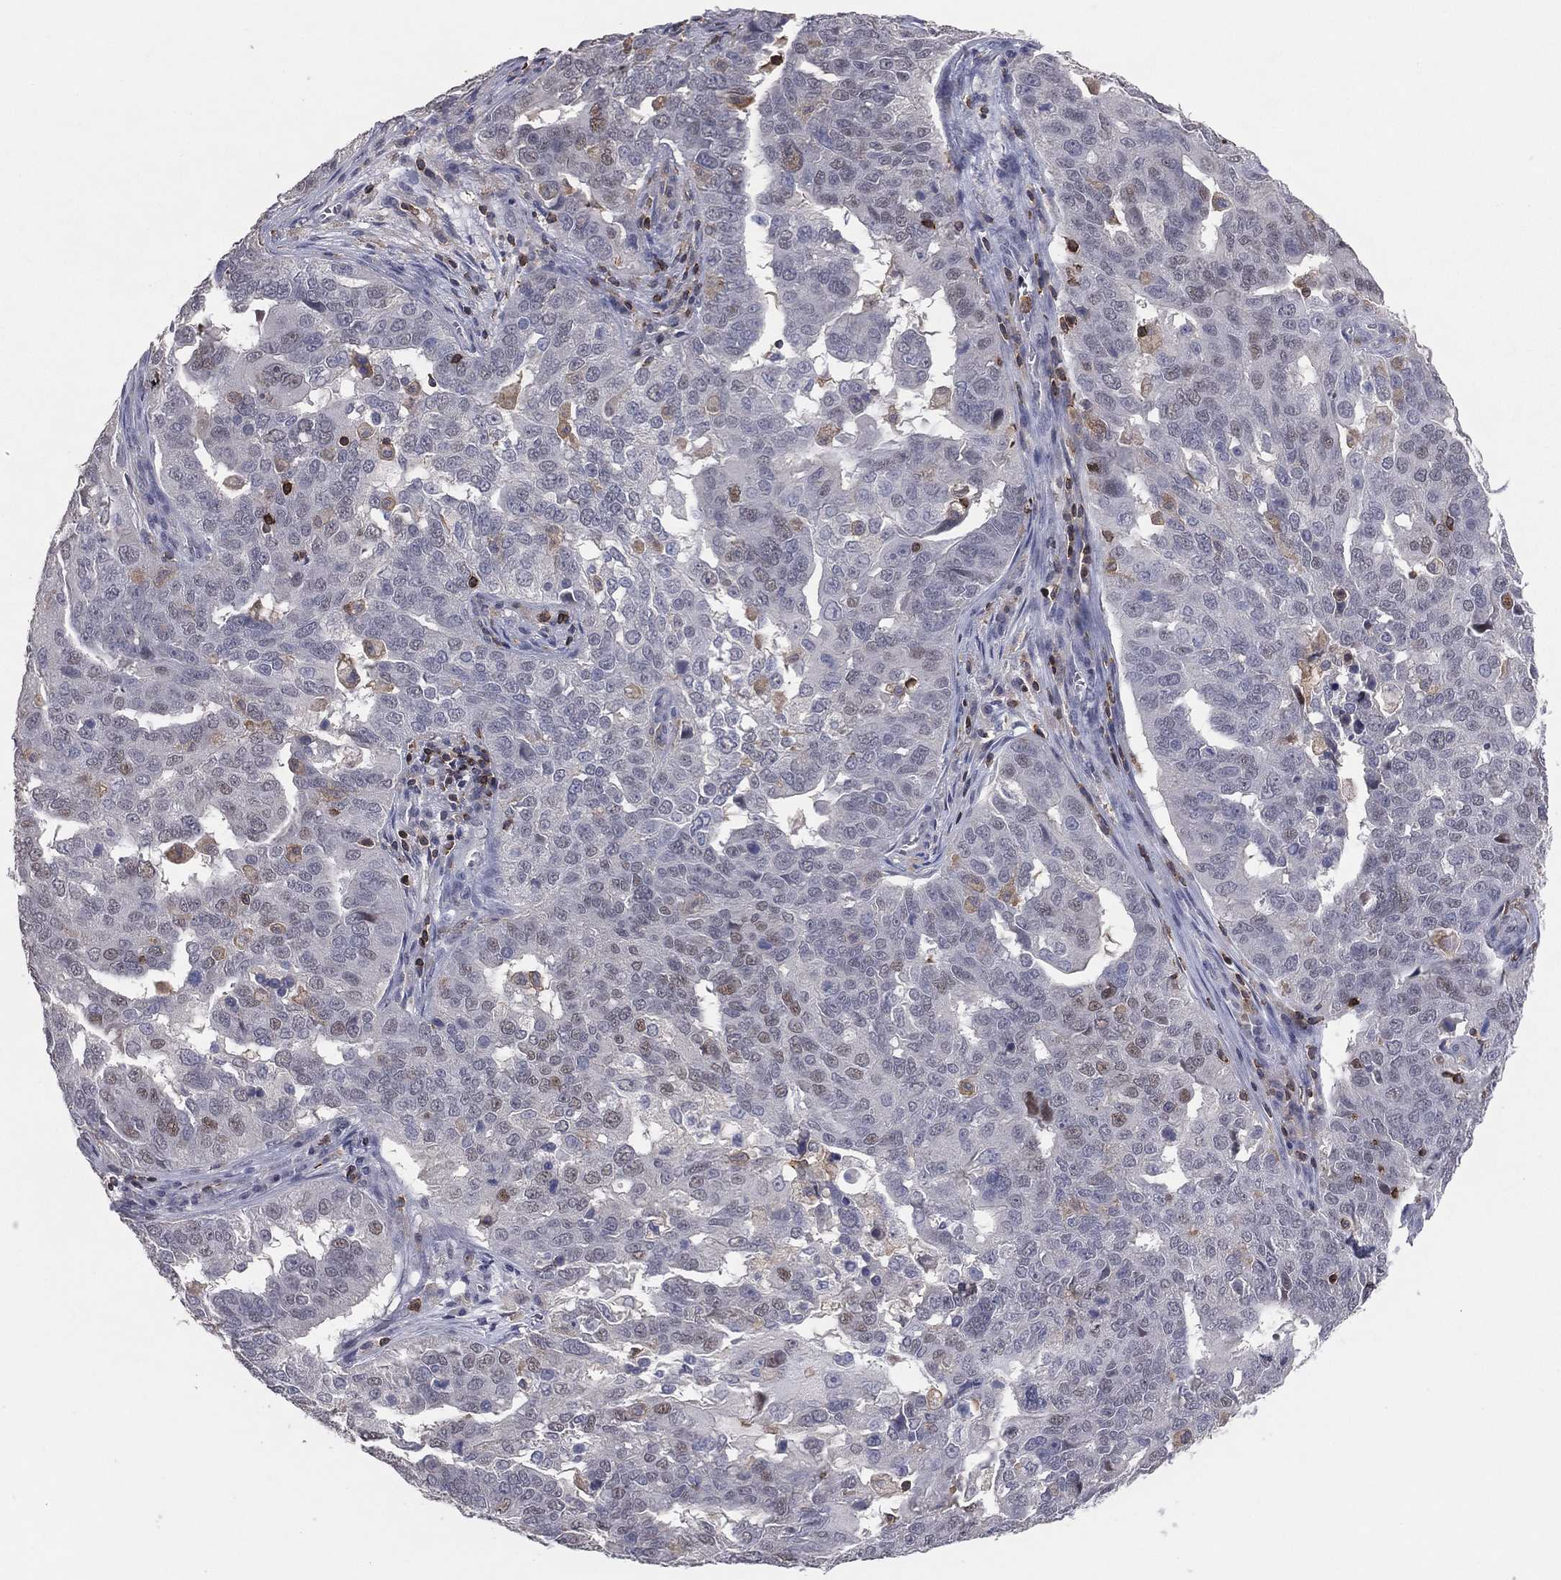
{"staining": {"intensity": "negative", "quantity": "none", "location": "none"}, "tissue": "ovarian cancer", "cell_type": "Tumor cells", "image_type": "cancer", "snomed": [{"axis": "morphology", "description": "Carcinoma, endometroid"}, {"axis": "topography", "description": "Soft tissue"}, {"axis": "topography", "description": "Ovary"}], "caption": "This is an immunohistochemistry (IHC) histopathology image of ovarian endometroid carcinoma. There is no staining in tumor cells.", "gene": "PSTPIP1", "patient": {"sex": "female", "age": 52}}